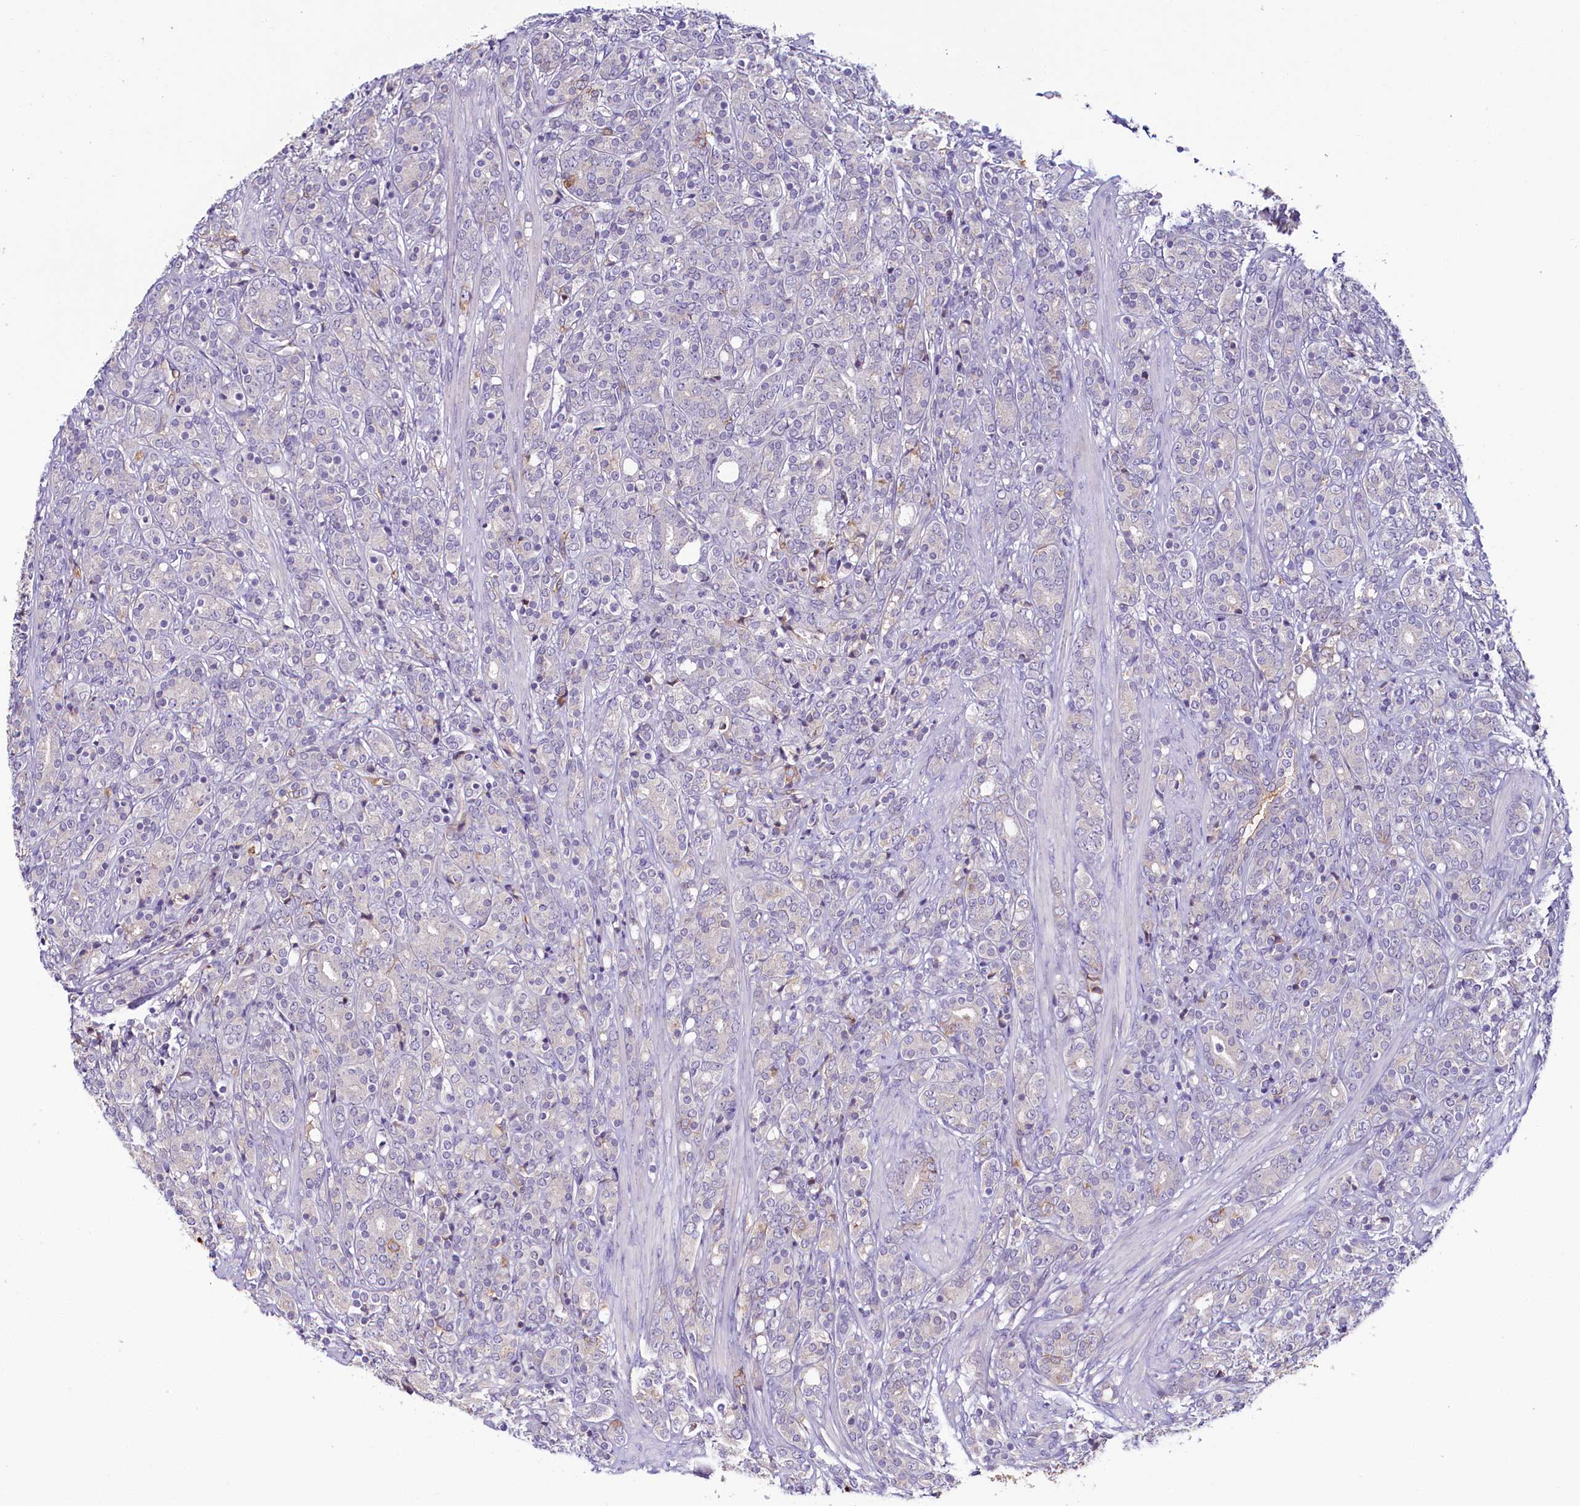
{"staining": {"intensity": "strong", "quantity": "<25%", "location": "cytoplasmic/membranous"}, "tissue": "prostate cancer", "cell_type": "Tumor cells", "image_type": "cancer", "snomed": [{"axis": "morphology", "description": "Adenocarcinoma, High grade"}, {"axis": "topography", "description": "Prostate"}], "caption": "Prostate cancer (adenocarcinoma (high-grade)) stained for a protein shows strong cytoplasmic/membranous positivity in tumor cells.", "gene": "PDE6D", "patient": {"sex": "male", "age": 62}}